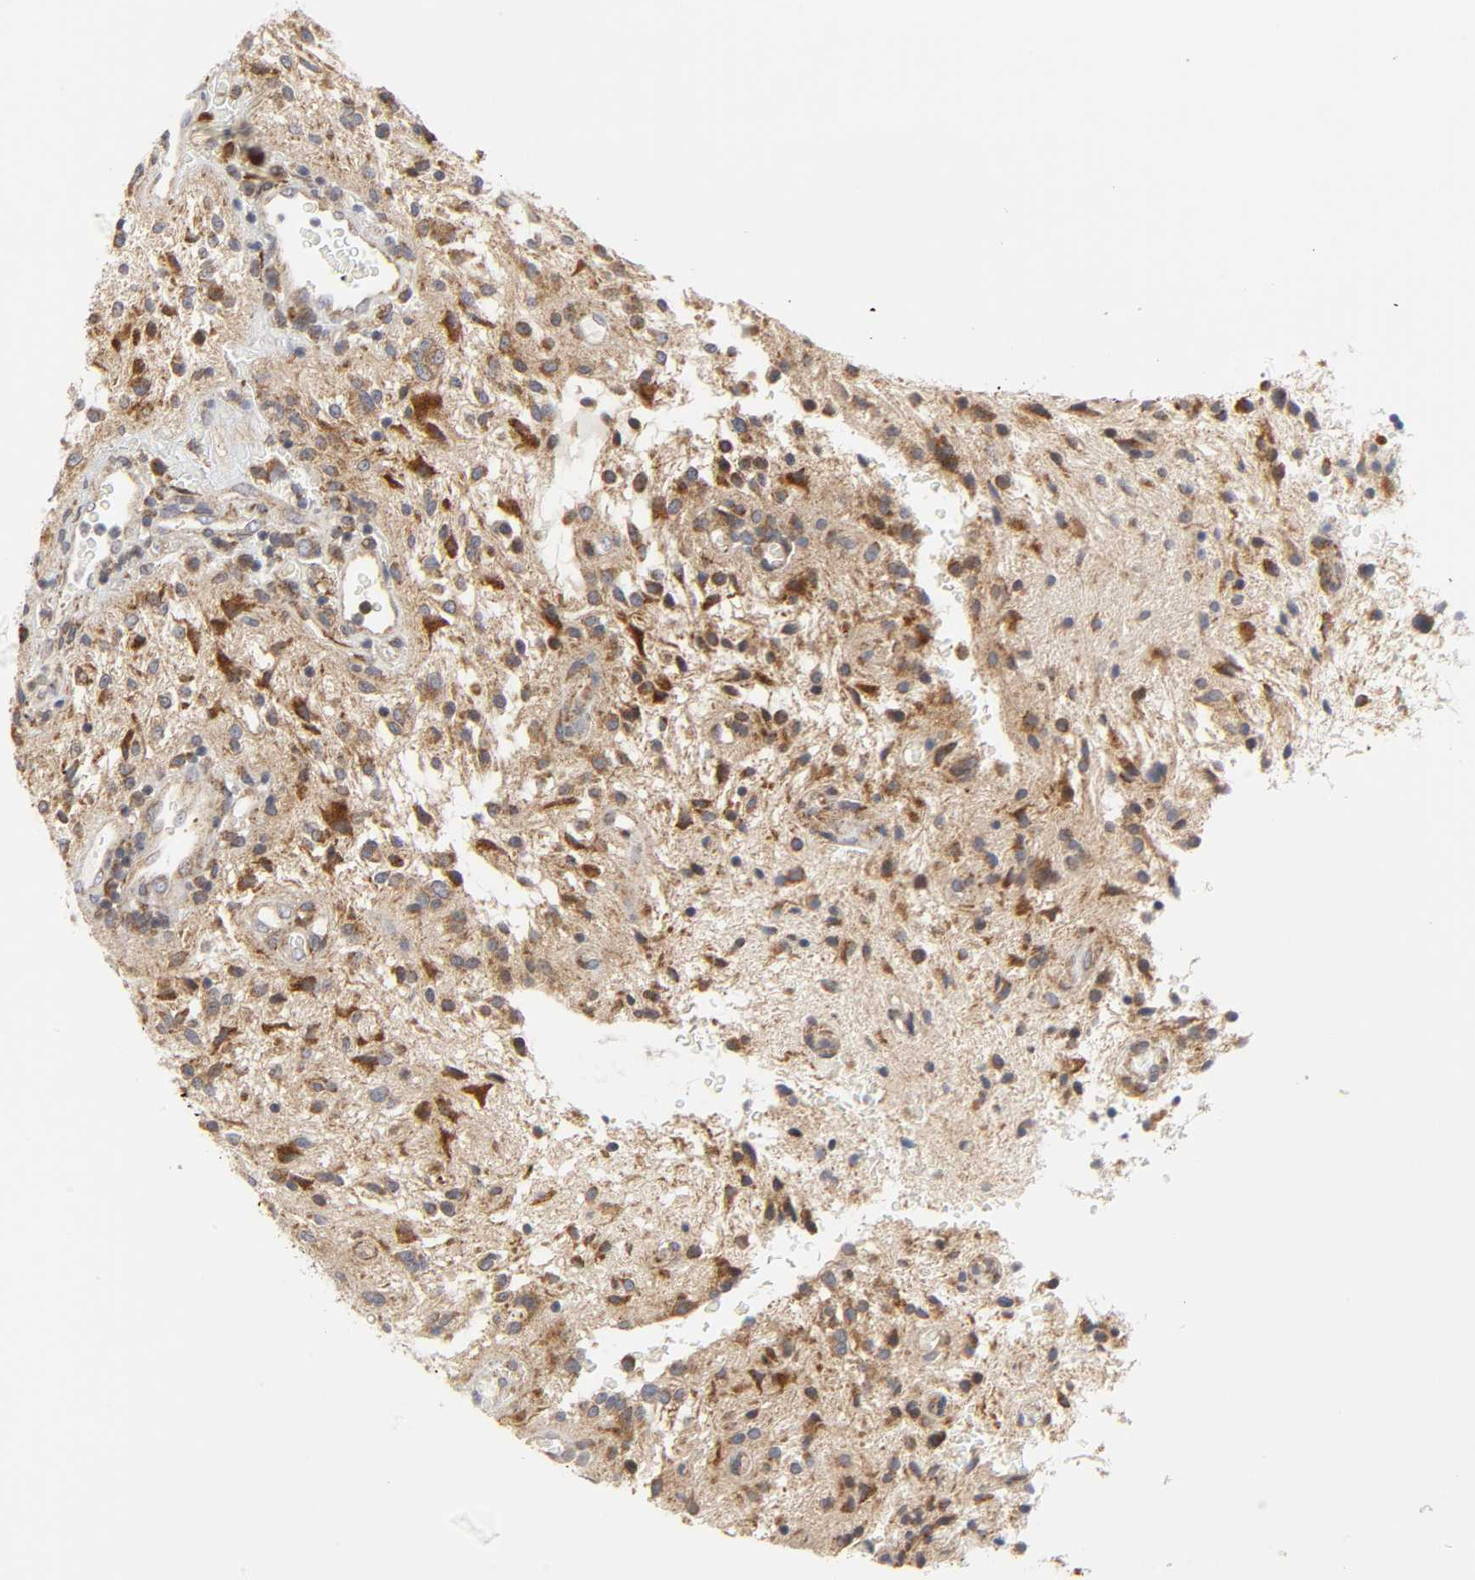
{"staining": {"intensity": "moderate", "quantity": ">75%", "location": "cytoplasmic/membranous"}, "tissue": "glioma", "cell_type": "Tumor cells", "image_type": "cancer", "snomed": [{"axis": "morphology", "description": "Glioma, malignant, NOS"}, {"axis": "topography", "description": "Cerebellum"}], "caption": "The image demonstrates immunohistochemical staining of malignant glioma. There is moderate cytoplasmic/membranous positivity is present in approximately >75% of tumor cells.", "gene": "BAX", "patient": {"sex": "female", "age": 10}}